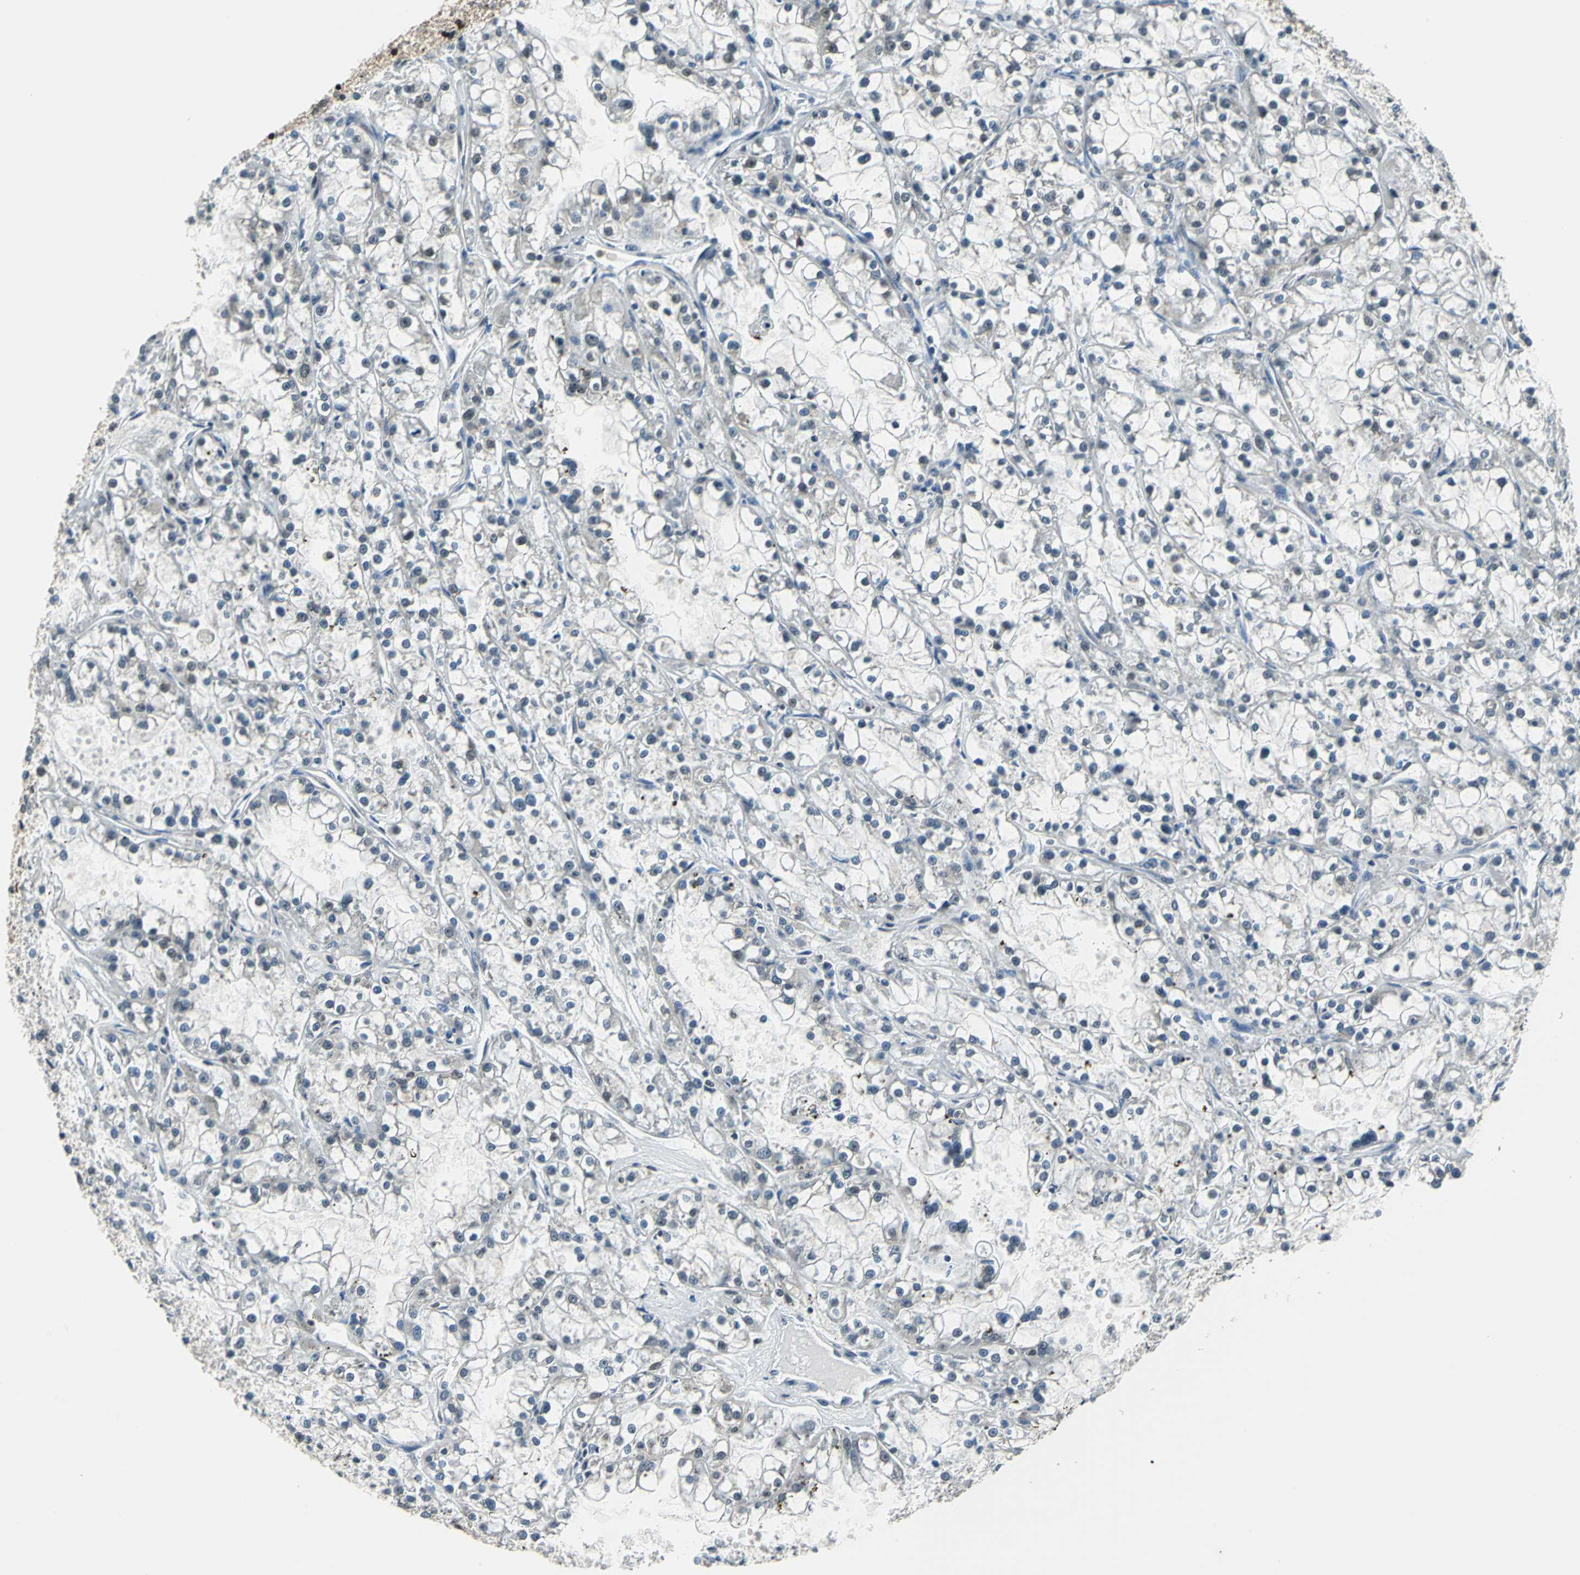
{"staining": {"intensity": "moderate", "quantity": "<25%", "location": "nuclear"}, "tissue": "renal cancer", "cell_type": "Tumor cells", "image_type": "cancer", "snomed": [{"axis": "morphology", "description": "Adenocarcinoma, NOS"}, {"axis": "topography", "description": "Kidney"}], "caption": "High-magnification brightfield microscopy of renal cancer stained with DAB (3,3'-diaminobenzidine) (brown) and counterstained with hematoxylin (blue). tumor cells exhibit moderate nuclear expression is appreciated in about<25% of cells.", "gene": "RBM14", "patient": {"sex": "female", "age": 52}}